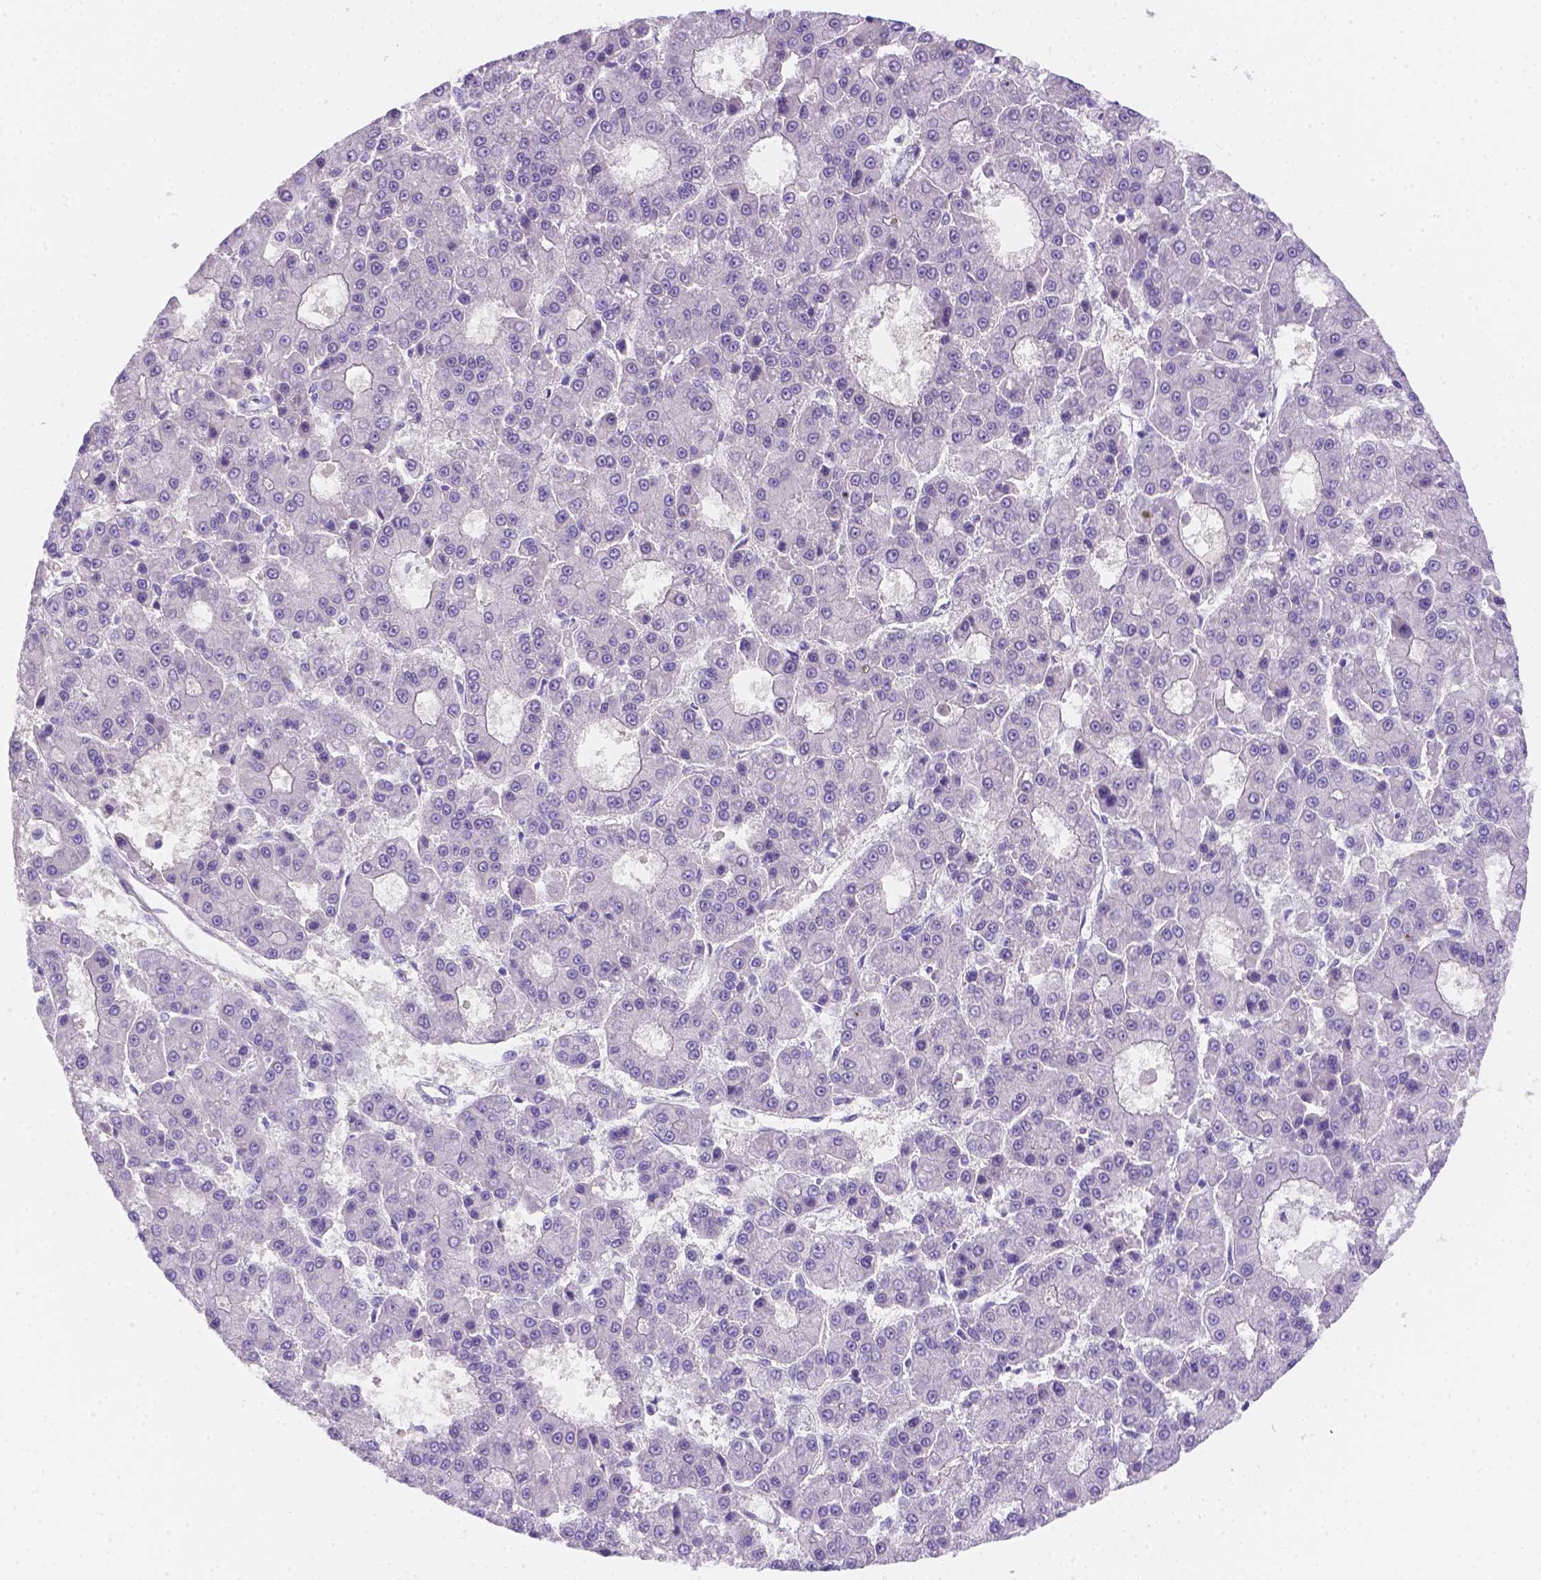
{"staining": {"intensity": "negative", "quantity": "none", "location": "none"}, "tissue": "liver cancer", "cell_type": "Tumor cells", "image_type": "cancer", "snomed": [{"axis": "morphology", "description": "Carcinoma, Hepatocellular, NOS"}, {"axis": "topography", "description": "Liver"}], "caption": "DAB immunohistochemical staining of liver cancer (hepatocellular carcinoma) displays no significant staining in tumor cells. (Brightfield microscopy of DAB immunohistochemistry (IHC) at high magnification).", "gene": "NXPE2", "patient": {"sex": "male", "age": 70}}